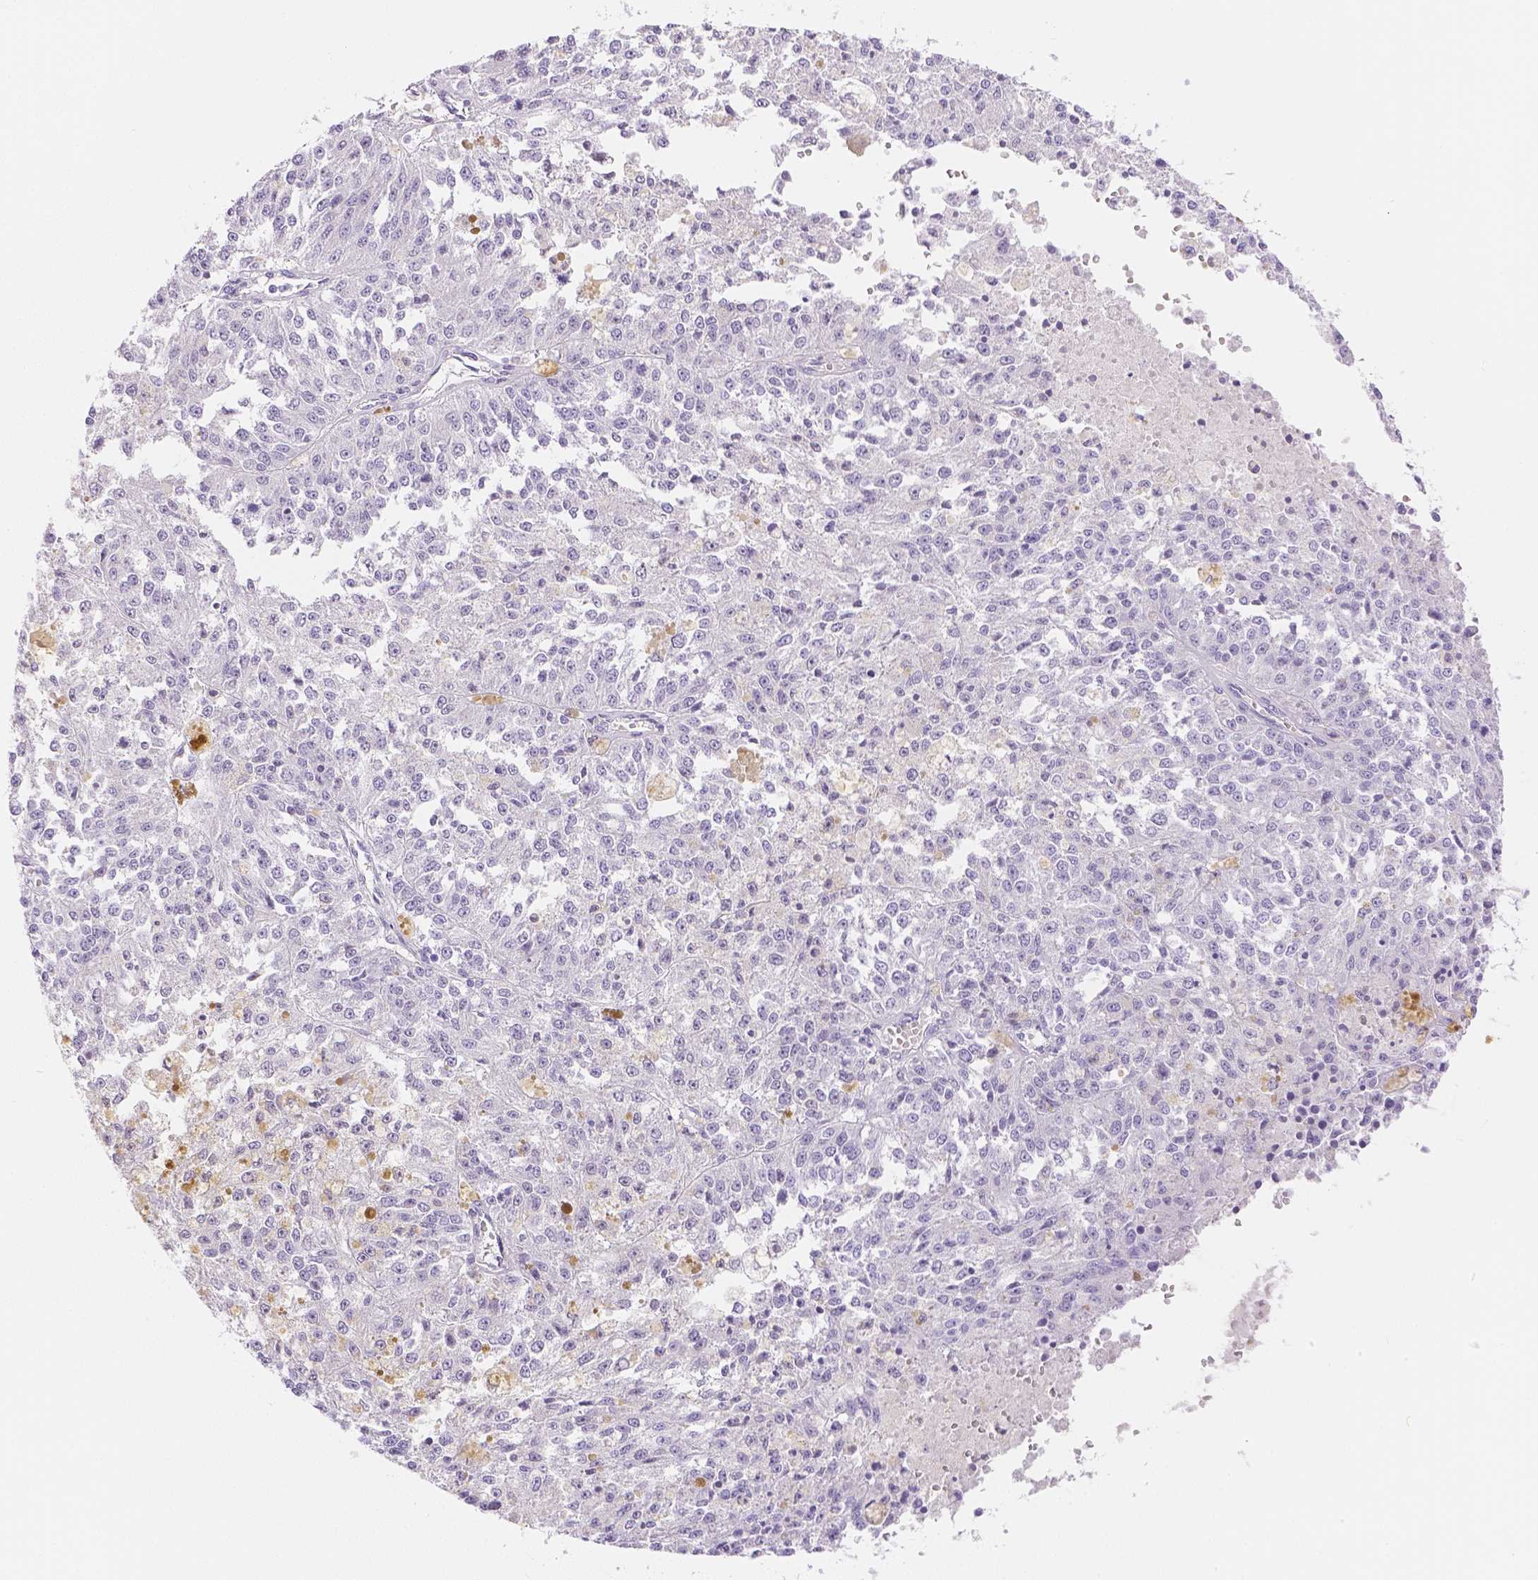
{"staining": {"intensity": "negative", "quantity": "none", "location": "none"}, "tissue": "melanoma", "cell_type": "Tumor cells", "image_type": "cancer", "snomed": [{"axis": "morphology", "description": "Malignant melanoma, Metastatic site"}, {"axis": "topography", "description": "Lymph node"}], "caption": "This is a image of immunohistochemistry staining of melanoma, which shows no expression in tumor cells.", "gene": "SLC27A5", "patient": {"sex": "female", "age": 64}}